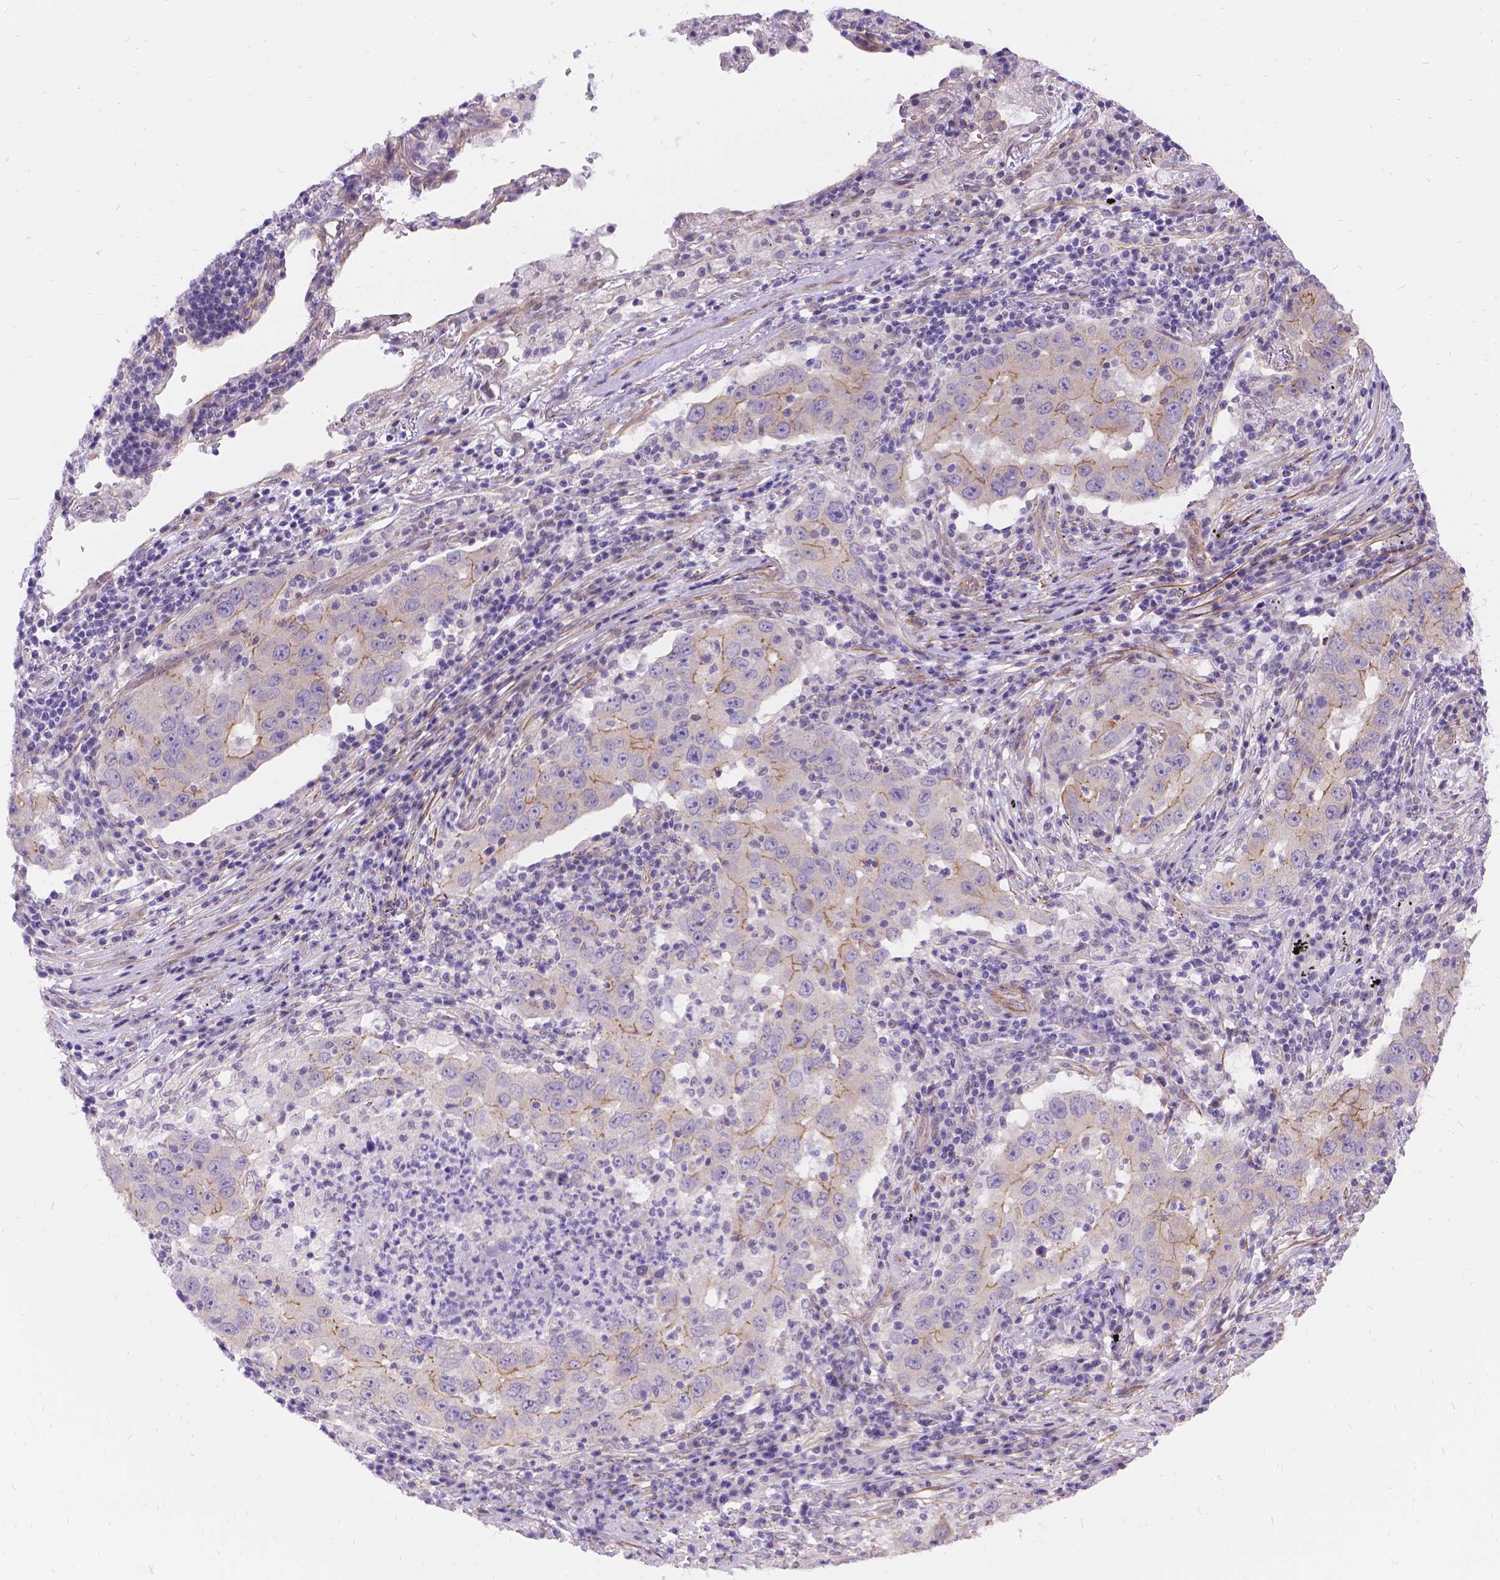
{"staining": {"intensity": "weak", "quantity": "<25%", "location": "cytoplasmic/membranous"}, "tissue": "lung cancer", "cell_type": "Tumor cells", "image_type": "cancer", "snomed": [{"axis": "morphology", "description": "Adenocarcinoma, NOS"}, {"axis": "topography", "description": "Lung"}], "caption": "Tumor cells show no significant expression in lung adenocarcinoma. The staining was performed using DAB to visualize the protein expression in brown, while the nuclei were stained in blue with hematoxylin (Magnification: 20x).", "gene": "PALS1", "patient": {"sex": "male", "age": 73}}